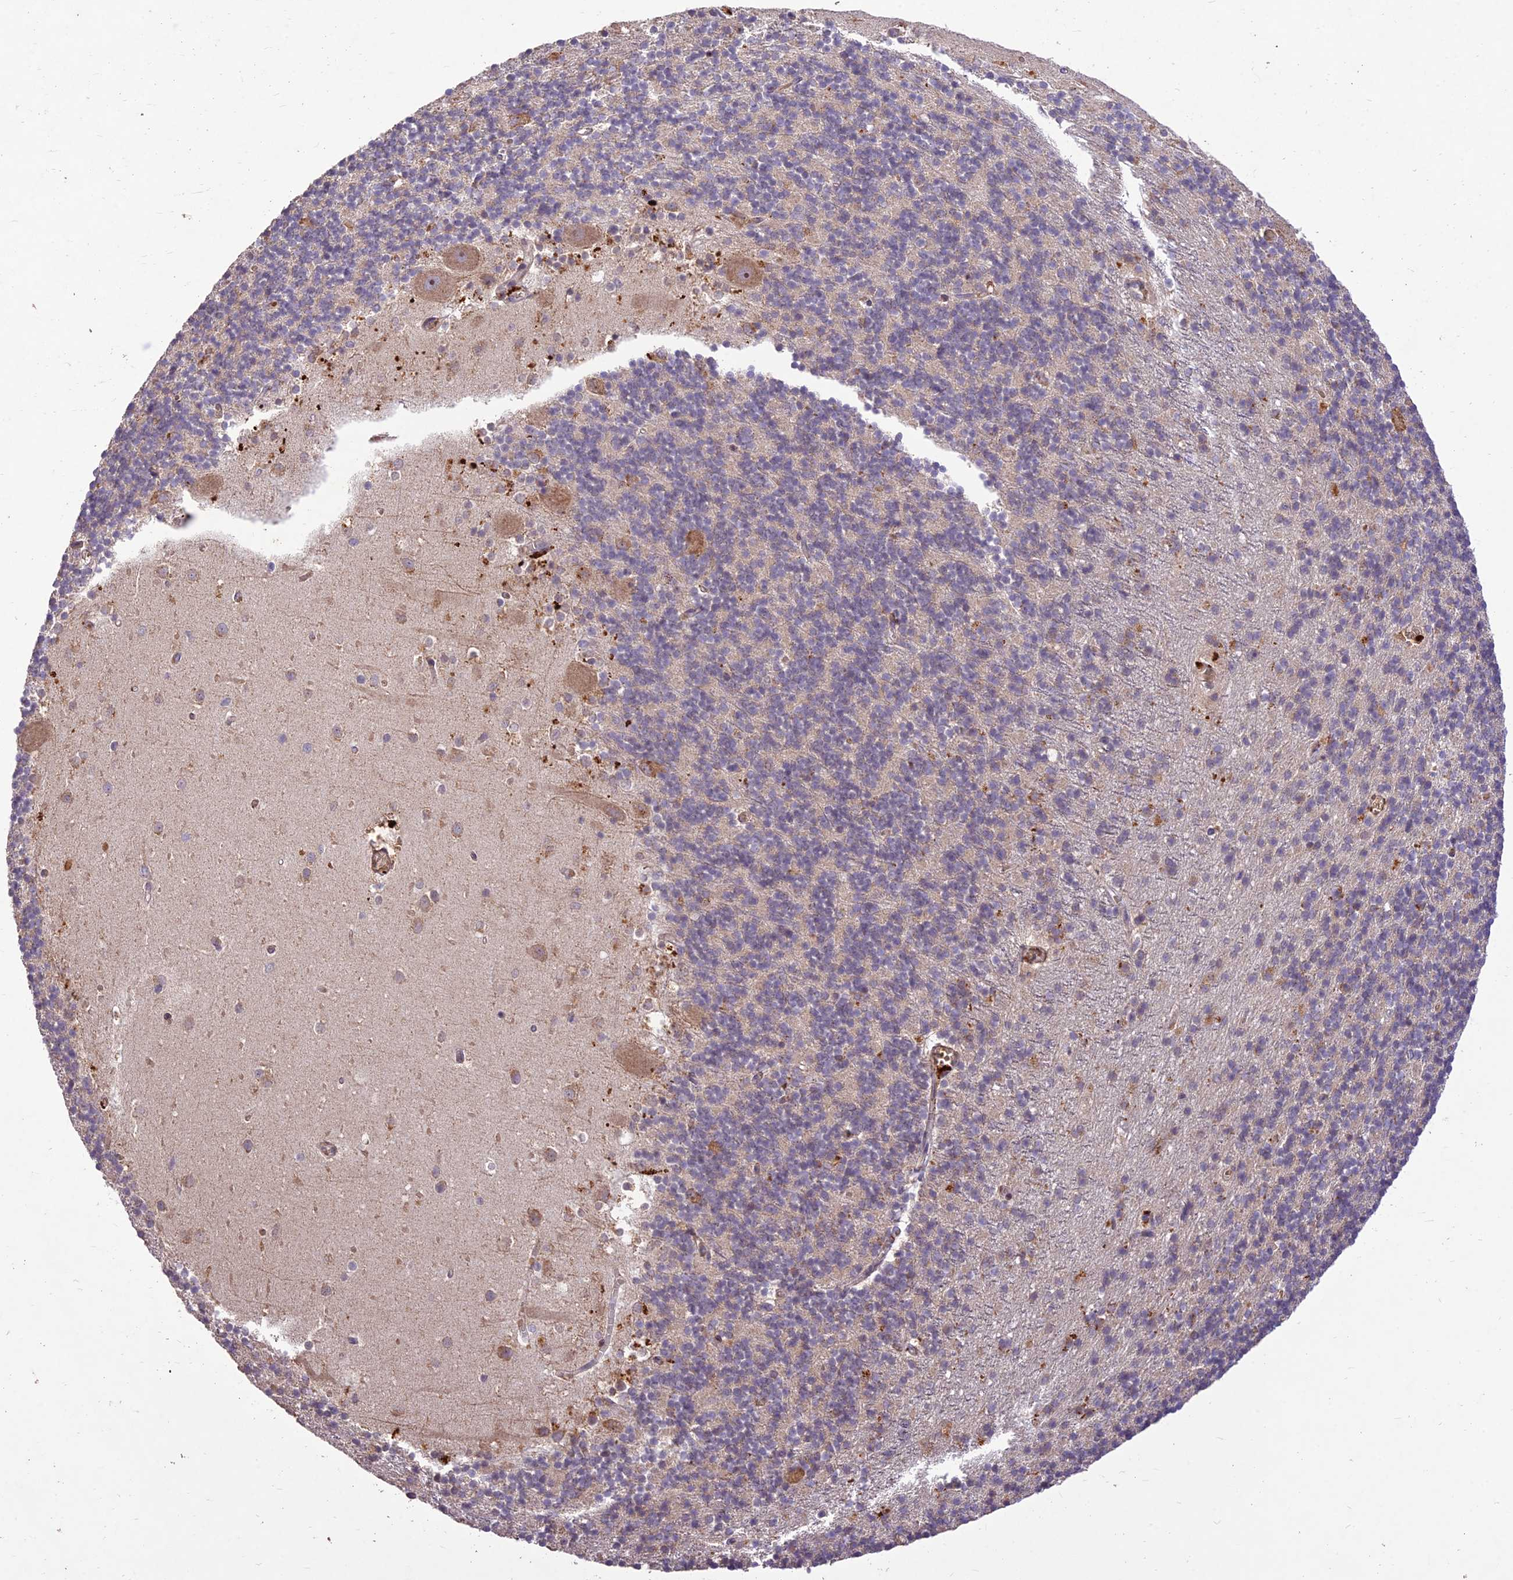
{"staining": {"intensity": "negative", "quantity": "none", "location": "none"}, "tissue": "cerebellum", "cell_type": "Cells in granular layer", "image_type": "normal", "snomed": [{"axis": "morphology", "description": "Normal tissue, NOS"}, {"axis": "topography", "description": "Cerebellum"}], "caption": "DAB immunohistochemical staining of normal human cerebellum demonstrates no significant expression in cells in granular layer.", "gene": "PPP1R11", "patient": {"sex": "male", "age": 54}}